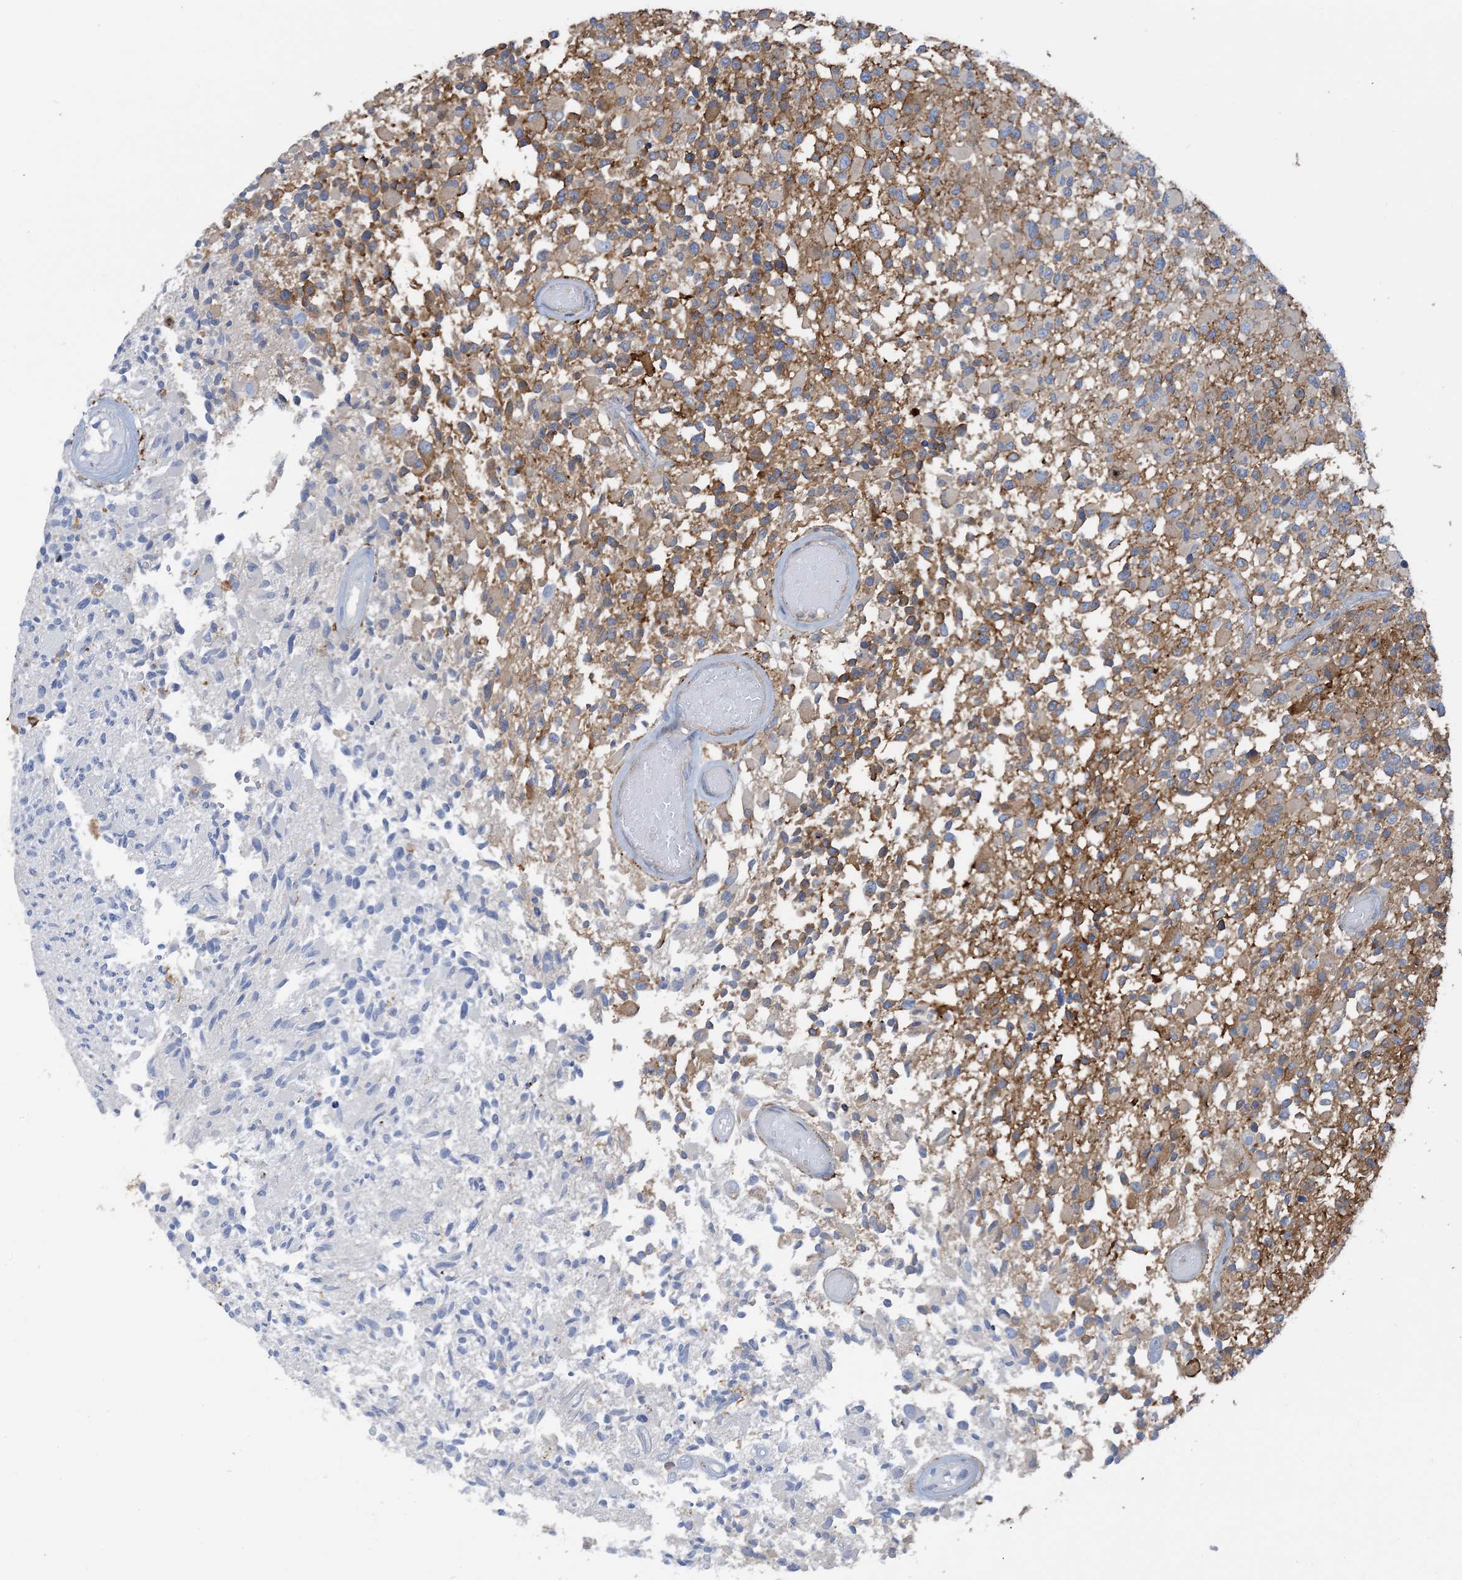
{"staining": {"intensity": "negative", "quantity": "none", "location": "none"}, "tissue": "glioma", "cell_type": "Tumor cells", "image_type": "cancer", "snomed": [{"axis": "morphology", "description": "Glioma, malignant, High grade"}, {"axis": "morphology", "description": "Glioblastoma, NOS"}, {"axis": "topography", "description": "Brain"}], "caption": "Immunohistochemistry of high-grade glioma (malignant) exhibits no staining in tumor cells.", "gene": "CALHM5", "patient": {"sex": "male", "age": 60}}